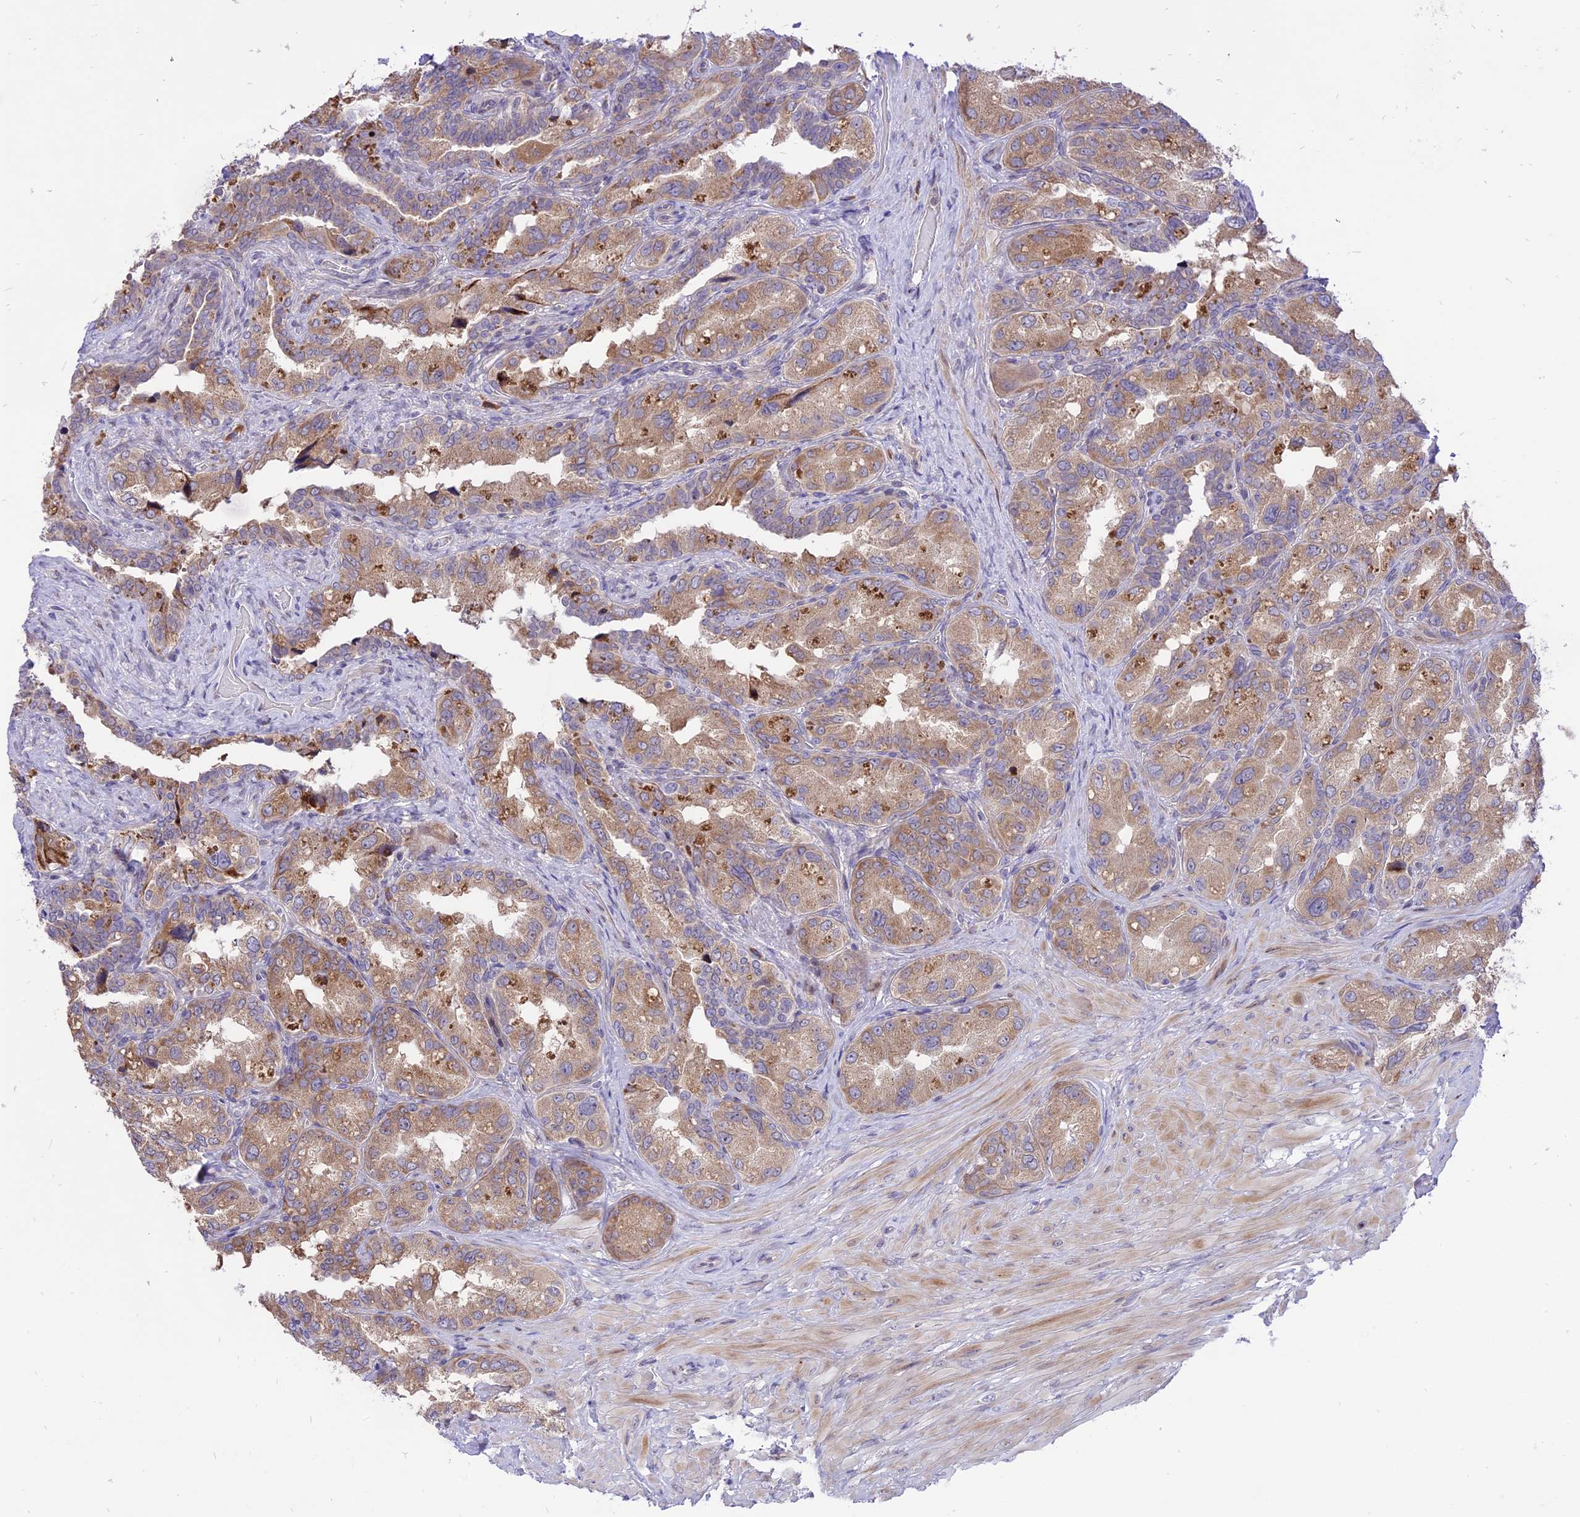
{"staining": {"intensity": "moderate", "quantity": ">75%", "location": "cytoplasmic/membranous"}, "tissue": "seminal vesicle", "cell_type": "Glandular cells", "image_type": "normal", "snomed": [{"axis": "morphology", "description": "Normal tissue, NOS"}, {"axis": "topography", "description": "Seminal veicle"}, {"axis": "topography", "description": "Peripheral nerve tissue"}], "caption": "A histopathology image of seminal vesicle stained for a protein shows moderate cytoplasmic/membranous brown staining in glandular cells.", "gene": "ARMCX6", "patient": {"sex": "male", "age": 67}}